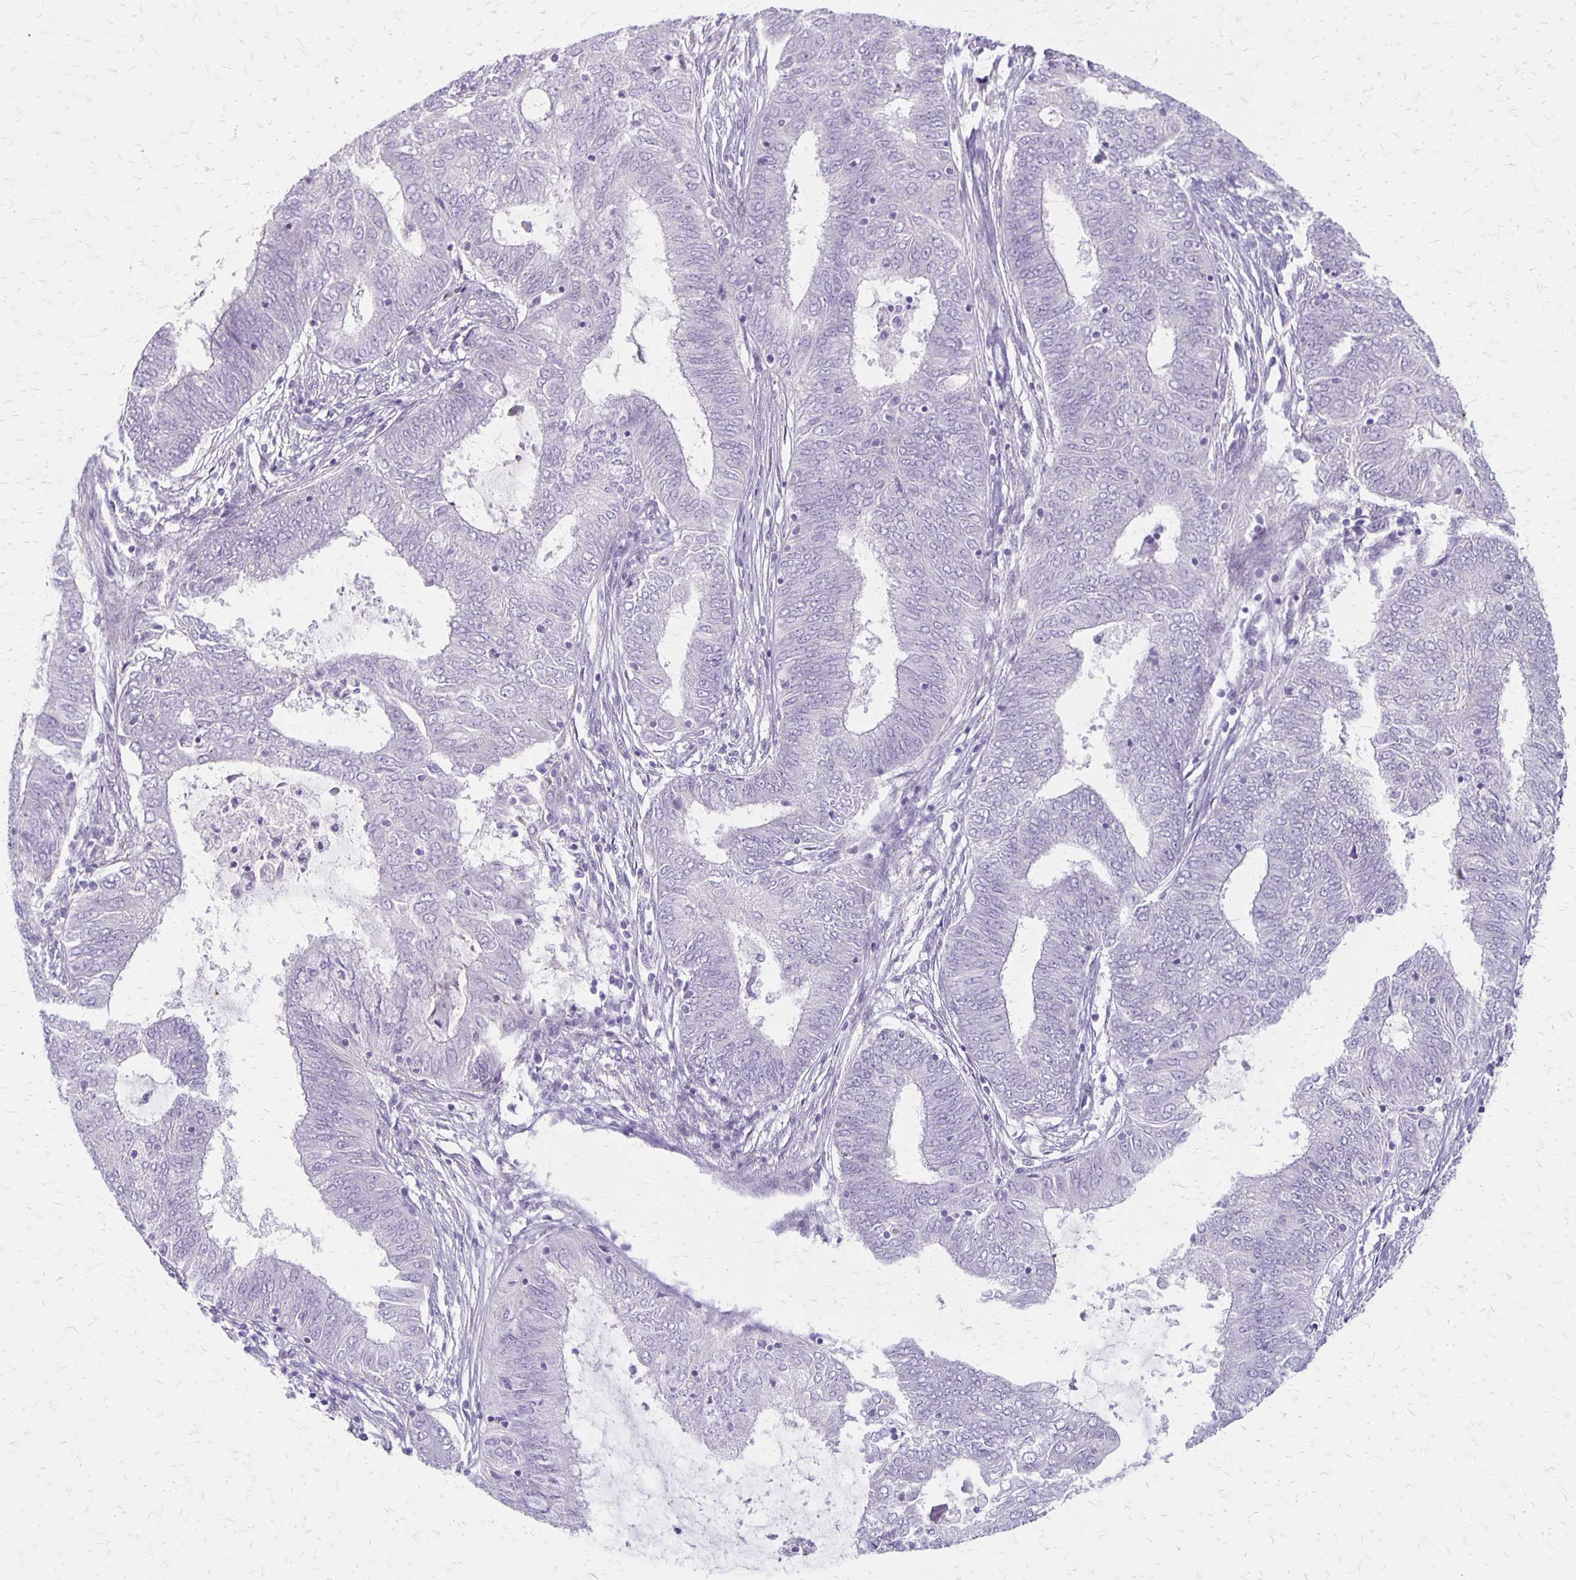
{"staining": {"intensity": "negative", "quantity": "none", "location": "none"}, "tissue": "endometrial cancer", "cell_type": "Tumor cells", "image_type": "cancer", "snomed": [{"axis": "morphology", "description": "Adenocarcinoma, NOS"}, {"axis": "topography", "description": "Endometrium"}], "caption": "IHC of endometrial cancer (adenocarcinoma) exhibits no positivity in tumor cells.", "gene": "HOMER1", "patient": {"sex": "female", "age": 62}}